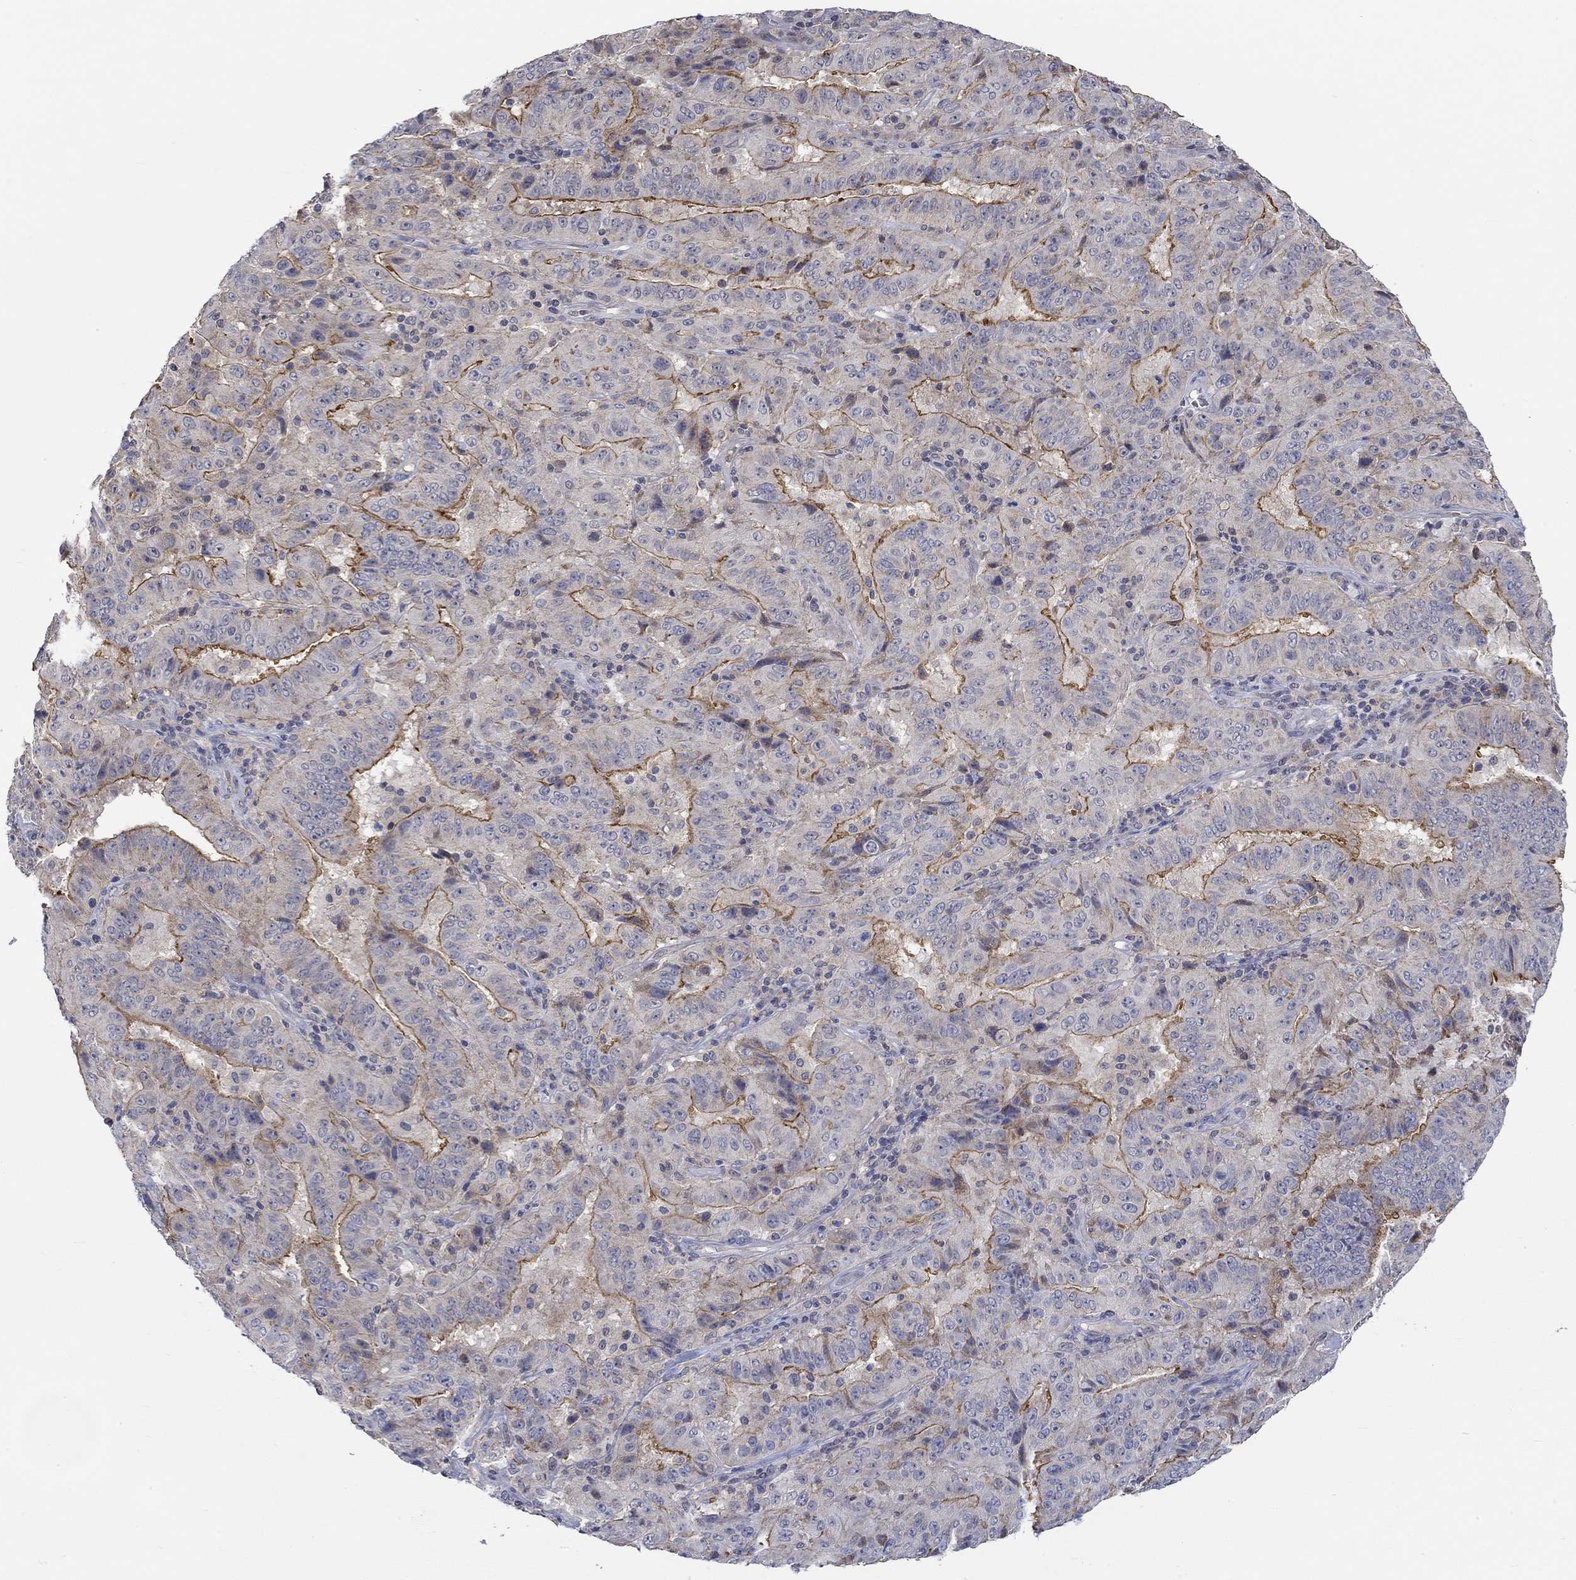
{"staining": {"intensity": "strong", "quantity": "25%-75%", "location": "cytoplasmic/membranous"}, "tissue": "pancreatic cancer", "cell_type": "Tumor cells", "image_type": "cancer", "snomed": [{"axis": "morphology", "description": "Adenocarcinoma, NOS"}, {"axis": "topography", "description": "Pancreas"}], "caption": "A histopathology image showing strong cytoplasmic/membranous staining in approximately 25%-75% of tumor cells in pancreatic cancer (adenocarcinoma), as visualized by brown immunohistochemical staining.", "gene": "WASF1", "patient": {"sex": "male", "age": 63}}